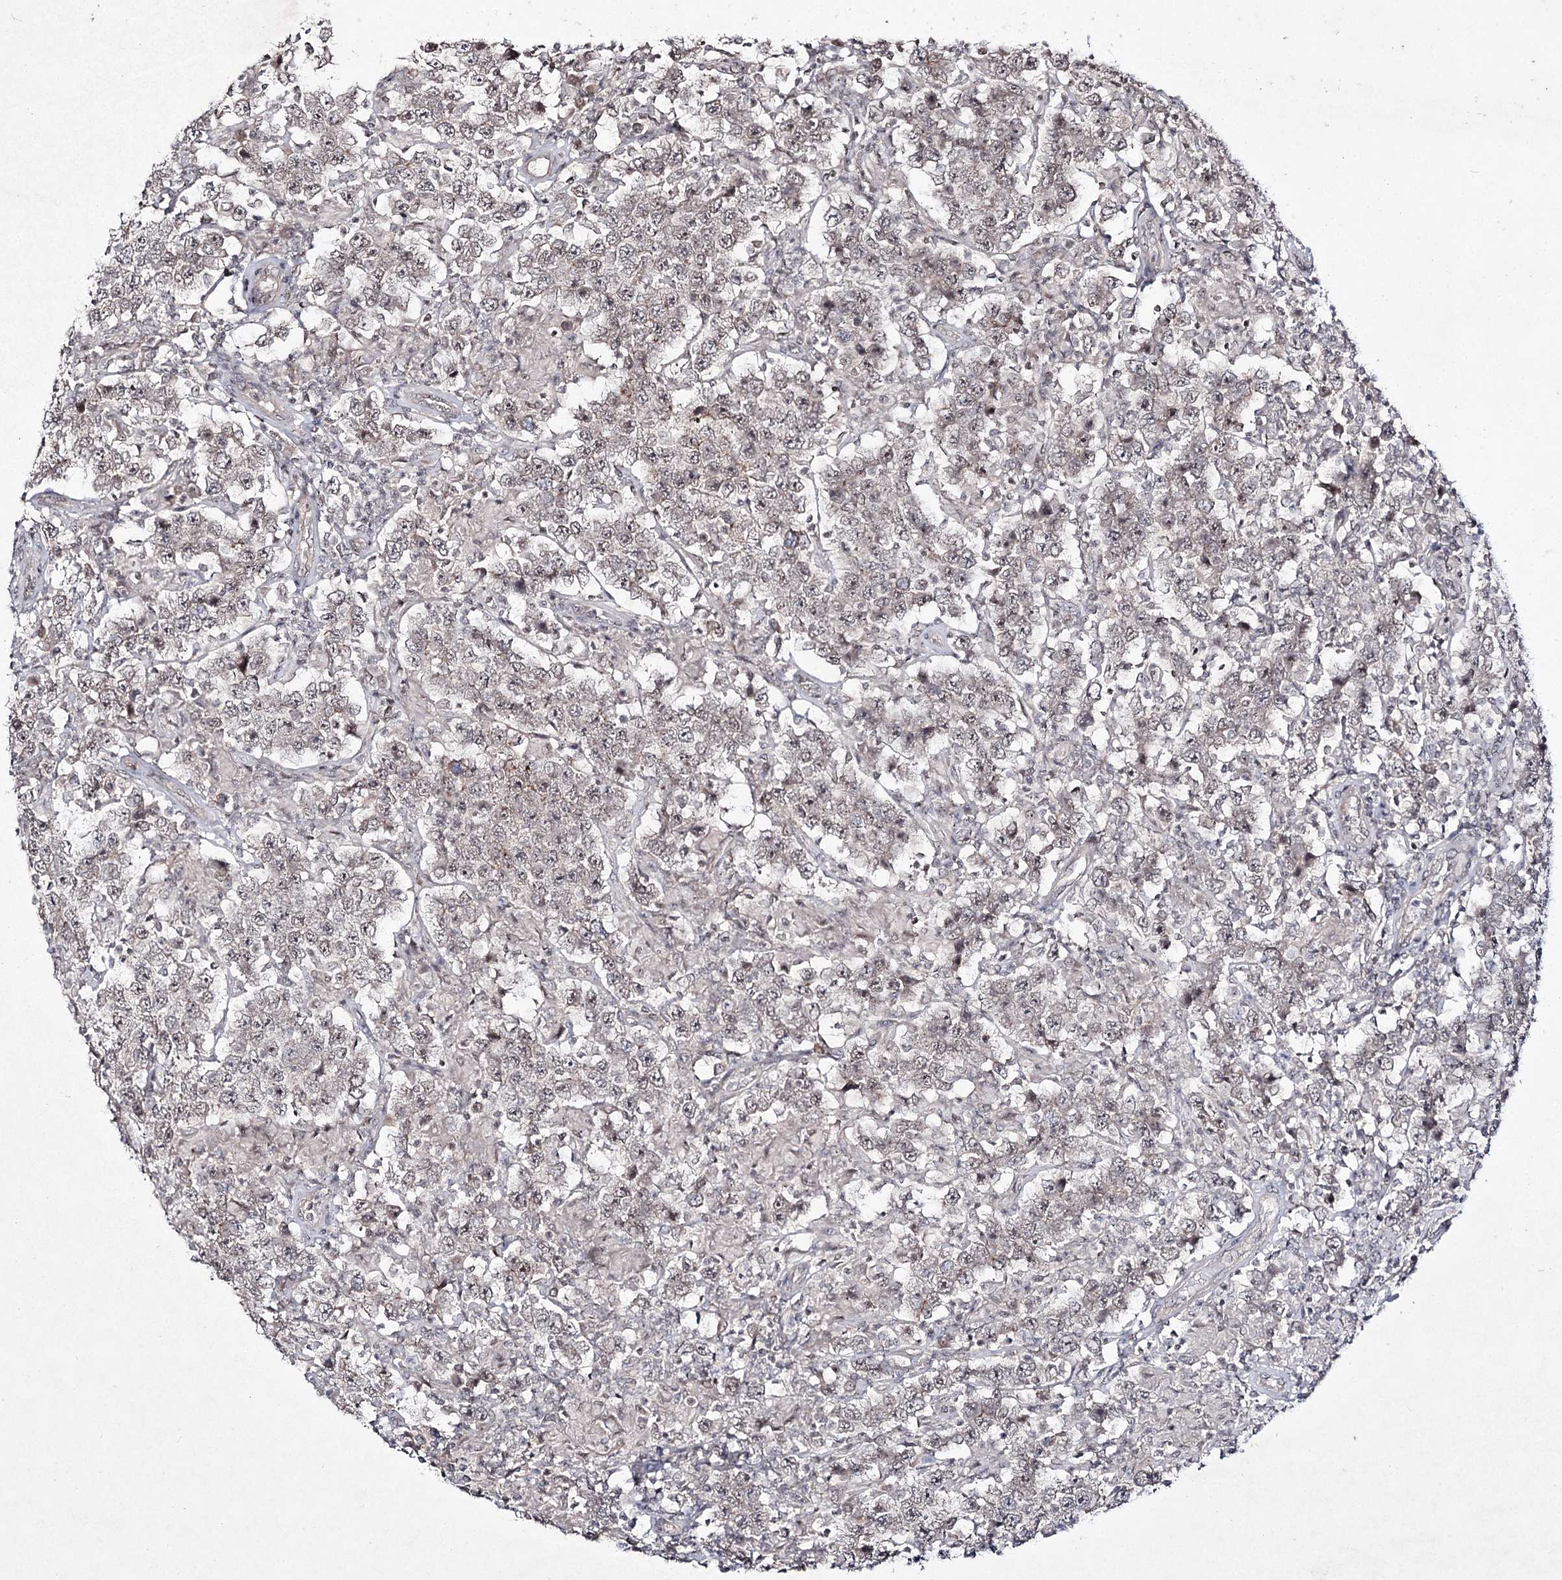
{"staining": {"intensity": "weak", "quantity": "25%-75%", "location": "nuclear"}, "tissue": "testis cancer", "cell_type": "Tumor cells", "image_type": "cancer", "snomed": [{"axis": "morphology", "description": "Normal tissue, NOS"}, {"axis": "morphology", "description": "Urothelial carcinoma, High grade"}, {"axis": "morphology", "description": "Seminoma, NOS"}, {"axis": "morphology", "description": "Carcinoma, Embryonal, NOS"}, {"axis": "topography", "description": "Urinary bladder"}, {"axis": "topography", "description": "Testis"}], "caption": "The histopathology image reveals immunohistochemical staining of testis seminoma. There is weak nuclear expression is seen in approximately 25%-75% of tumor cells.", "gene": "HOXC11", "patient": {"sex": "male", "age": 41}}